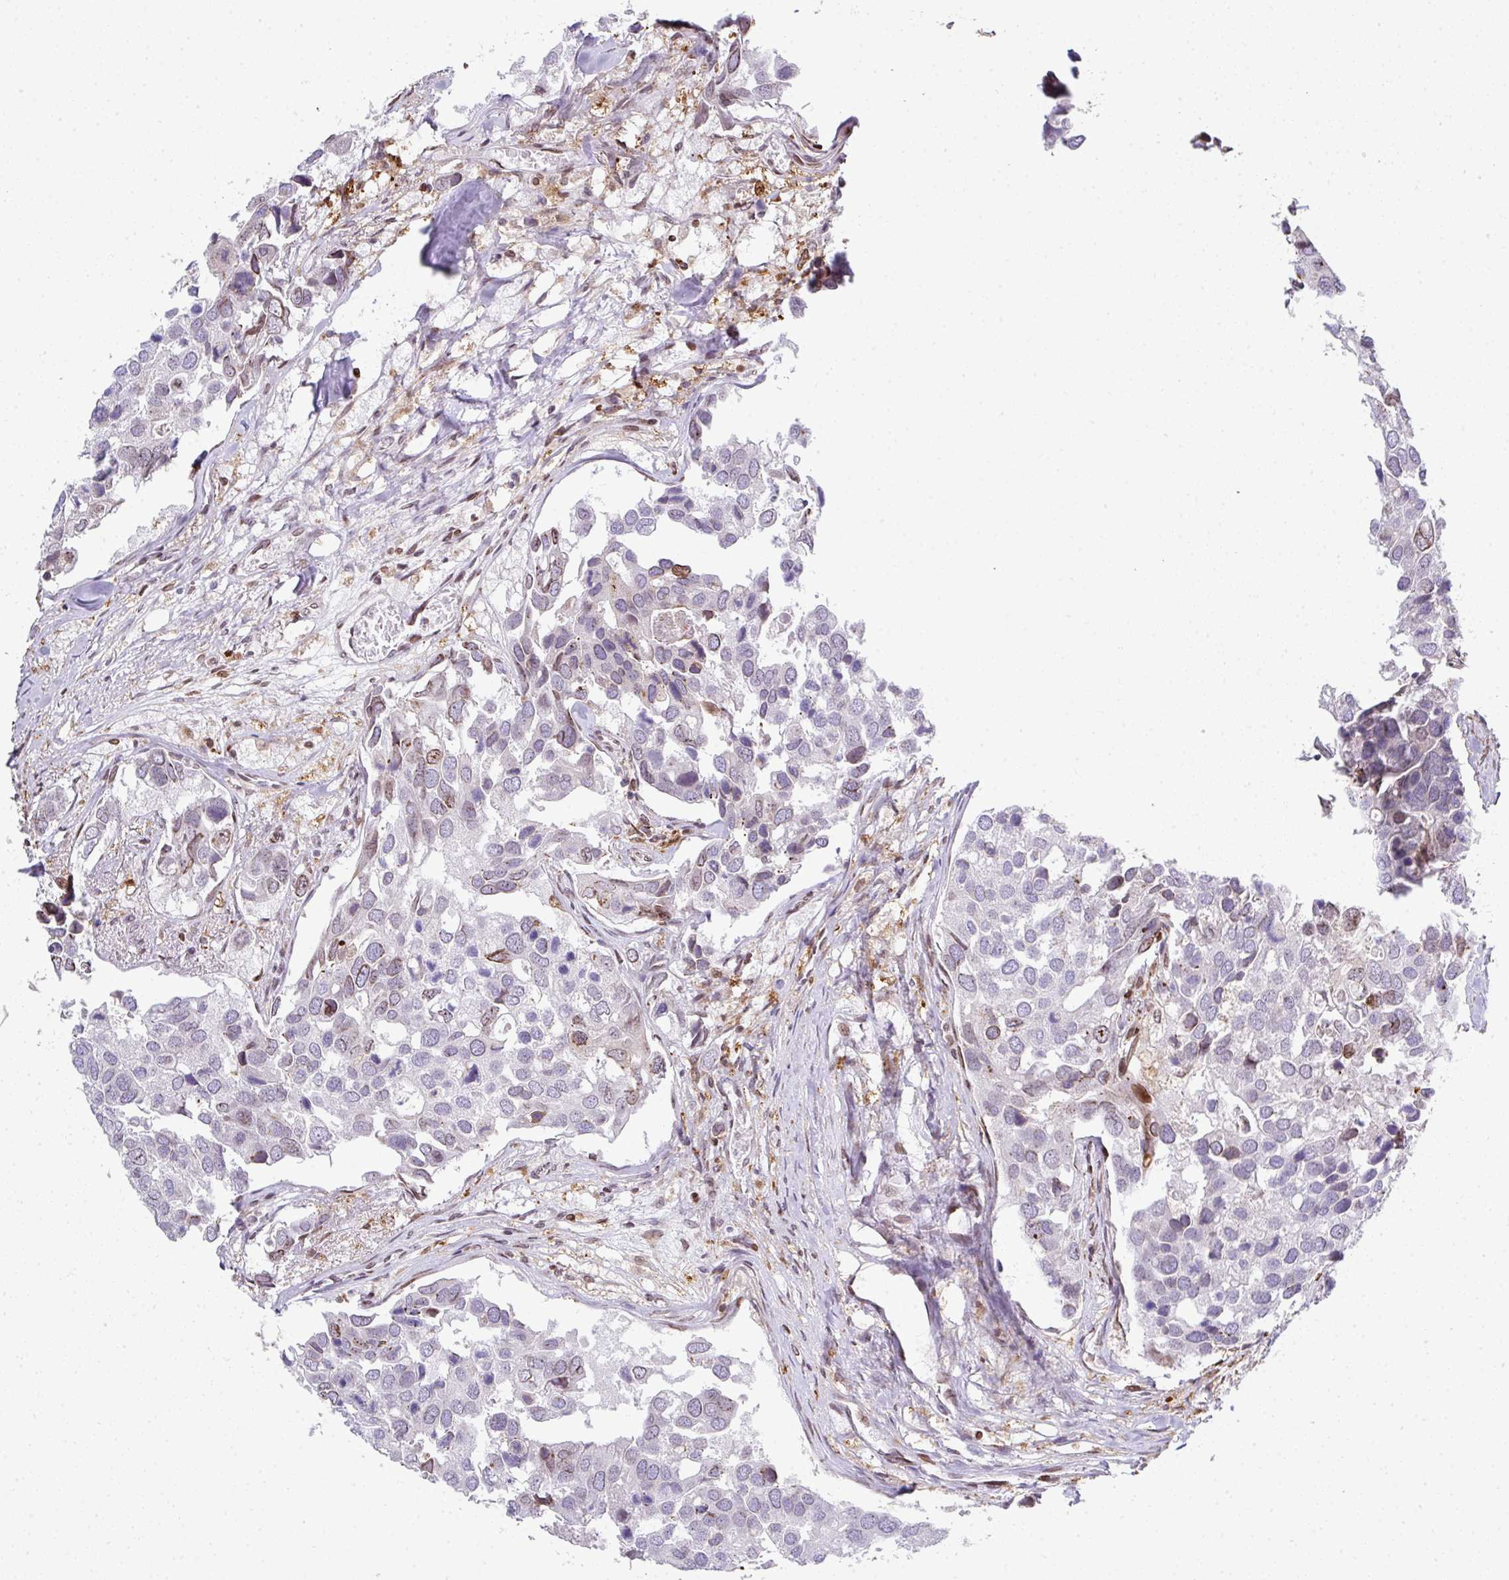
{"staining": {"intensity": "weak", "quantity": "<25%", "location": "cytoplasmic/membranous,nuclear"}, "tissue": "breast cancer", "cell_type": "Tumor cells", "image_type": "cancer", "snomed": [{"axis": "morphology", "description": "Duct carcinoma"}, {"axis": "topography", "description": "Breast"}], "caption": "An immunohistochemistry (IHC) image of breast cancer is shown. There is no staining in tumor cells of breast cancer.", "gene": "PLK1", "patient": {"sex": "female", "age": 83}}